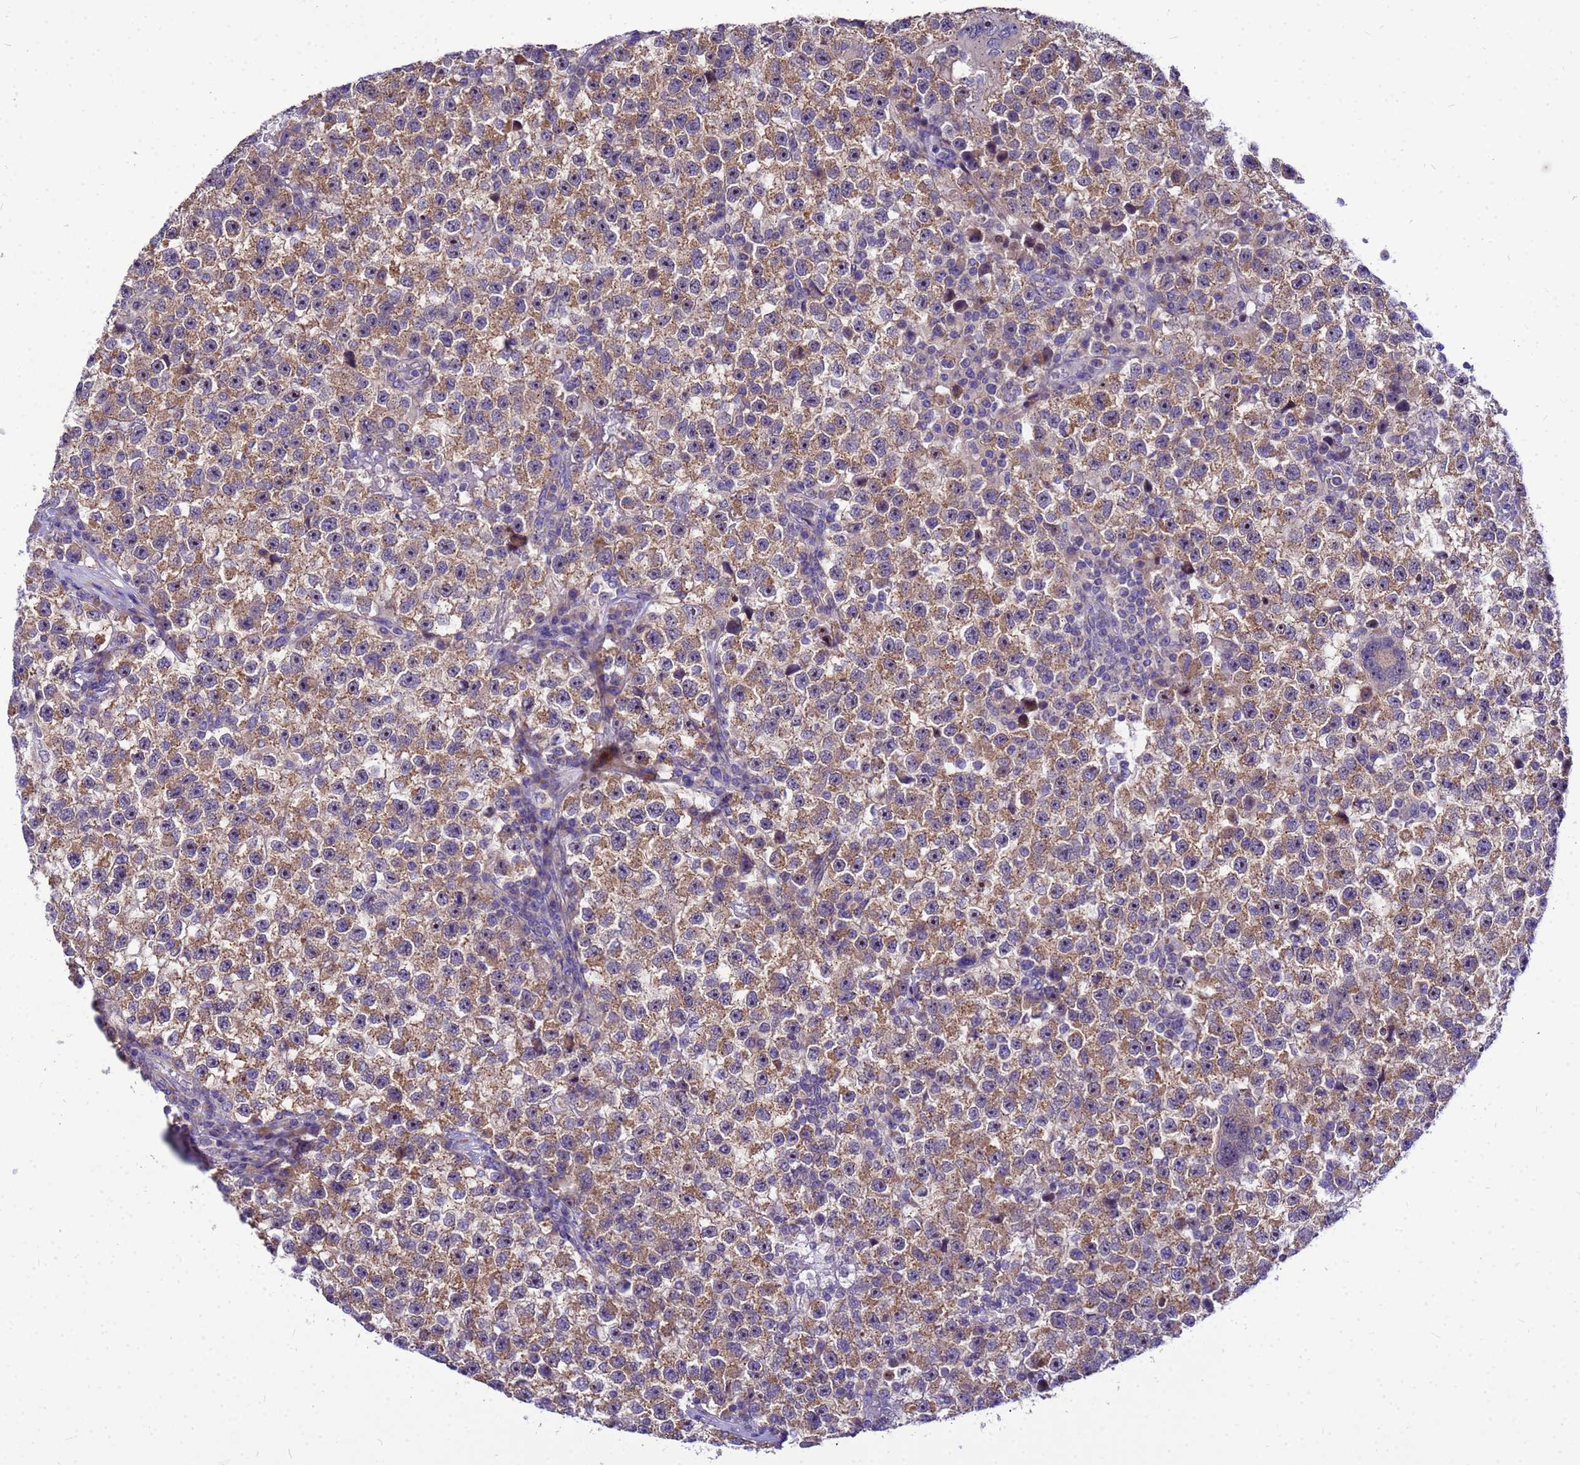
{"staining": {"intensity": "moderate", "quantity": ">75%", "location": "cytoplasmic/membranous"}, "tissue": "testis cancer", "cell_type": "Tumor cells", "image_type": "cancer", "snomed": [{"axis": "morphology", "description": "Seminoma, NOS"}, {"axis": "topography", "description": "Testis"}], "caption": "This is an image of immunohistochemistry staining of seminoma (testis), which shows moderate staining in the cytoplasmic/membranous of tumor cells.", "gene": "POP7", "patient": {"sex": "male", "age": 22}}